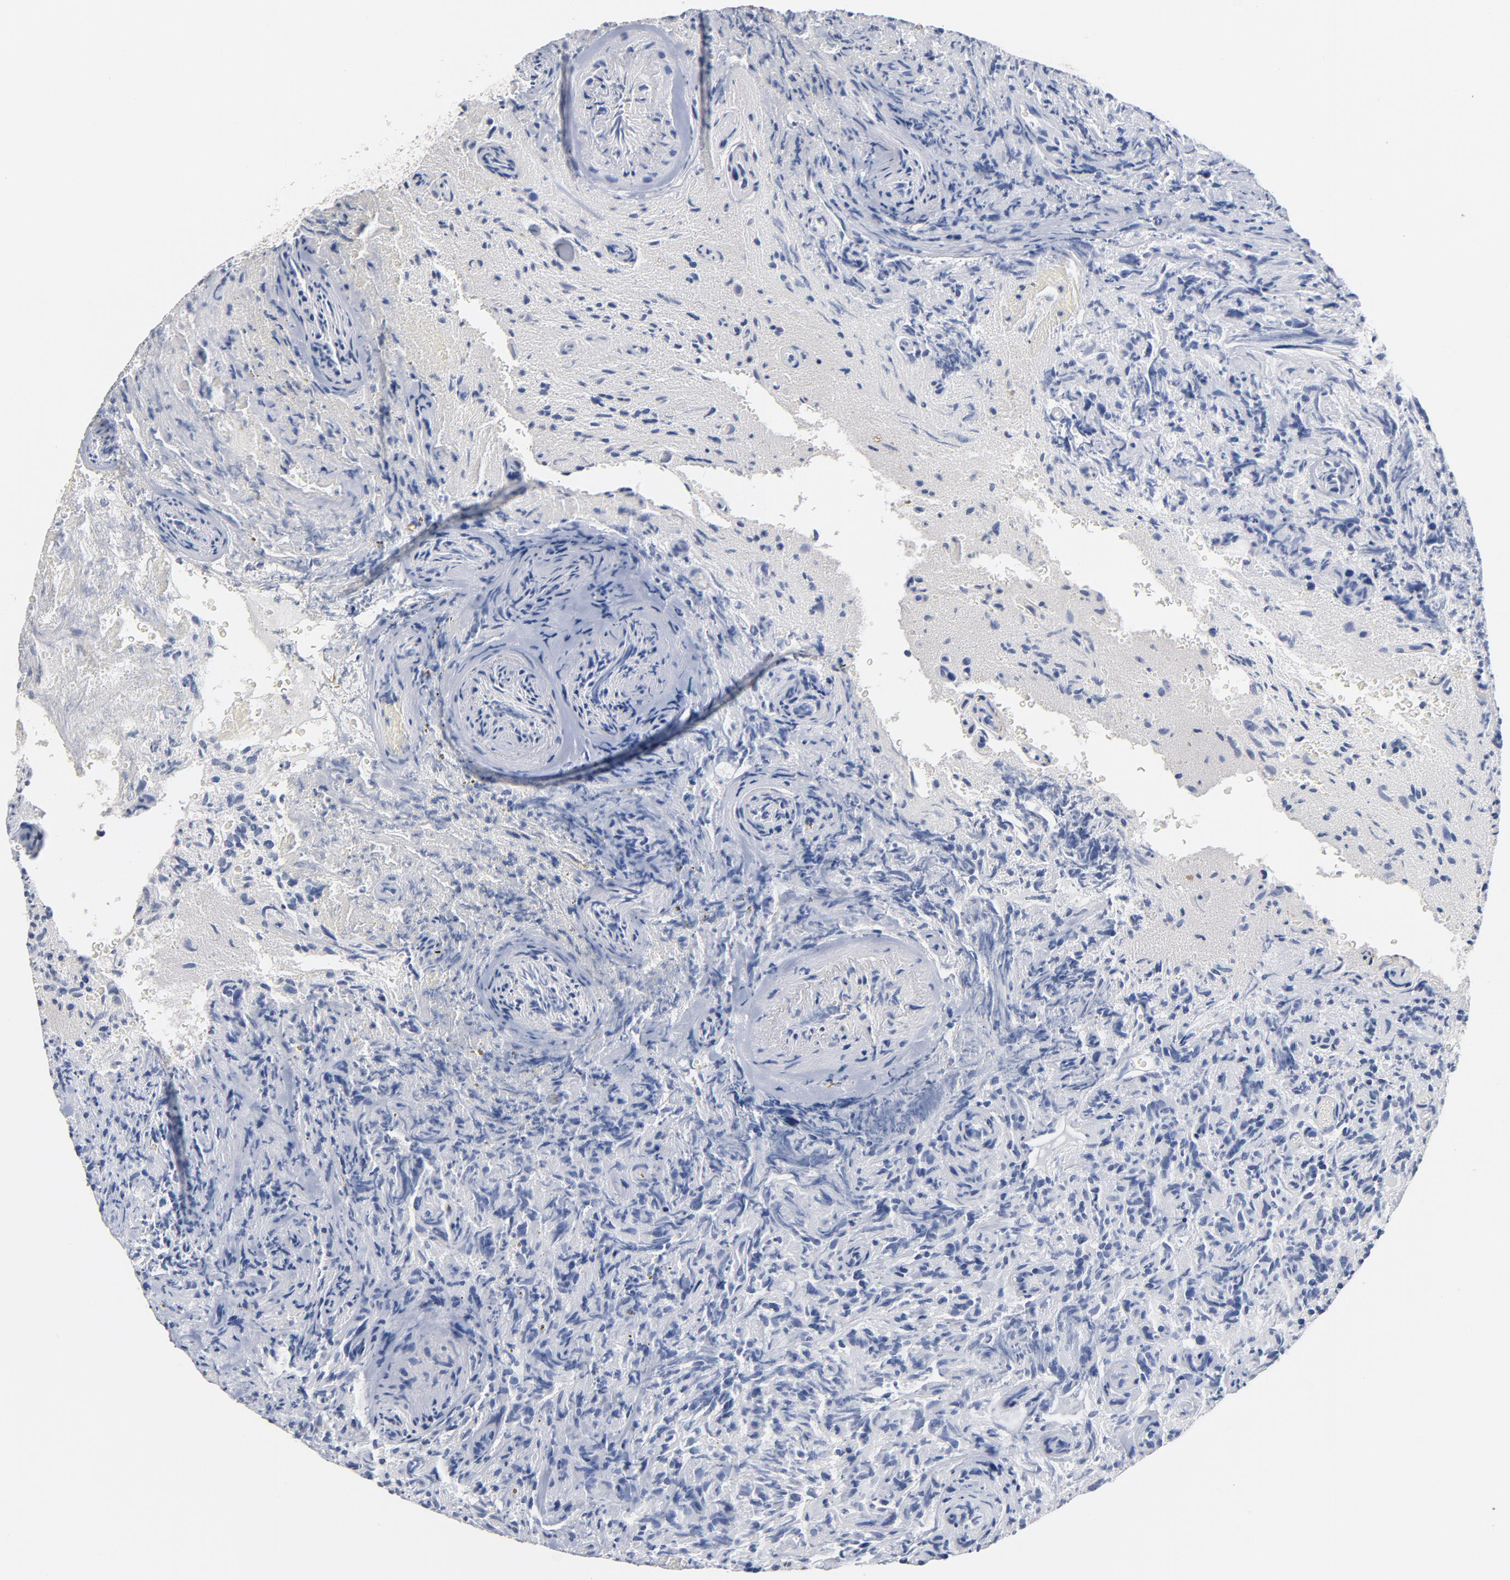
{"staining": {"intensity": "negative", "quantity": "none", "location": "none"}, "tissue": "glioma", "cell_type": "Tumor cells", "image_type": "cancer", "snomed": [{"axis": "morphology", "description": "Normal tissue, NOS"}, {"axis": "morphology", "description": "Glioma, malignant, High grade"}, {"axis": "topography", "description": "Cerebral cortex"}], "caption": "Protein analysis of malignant glioma (high-grade) exhibits no significant staining in tumor cells.", "gene": "ZCCHC13", "patient": {"sex": "male", "age": 75}}